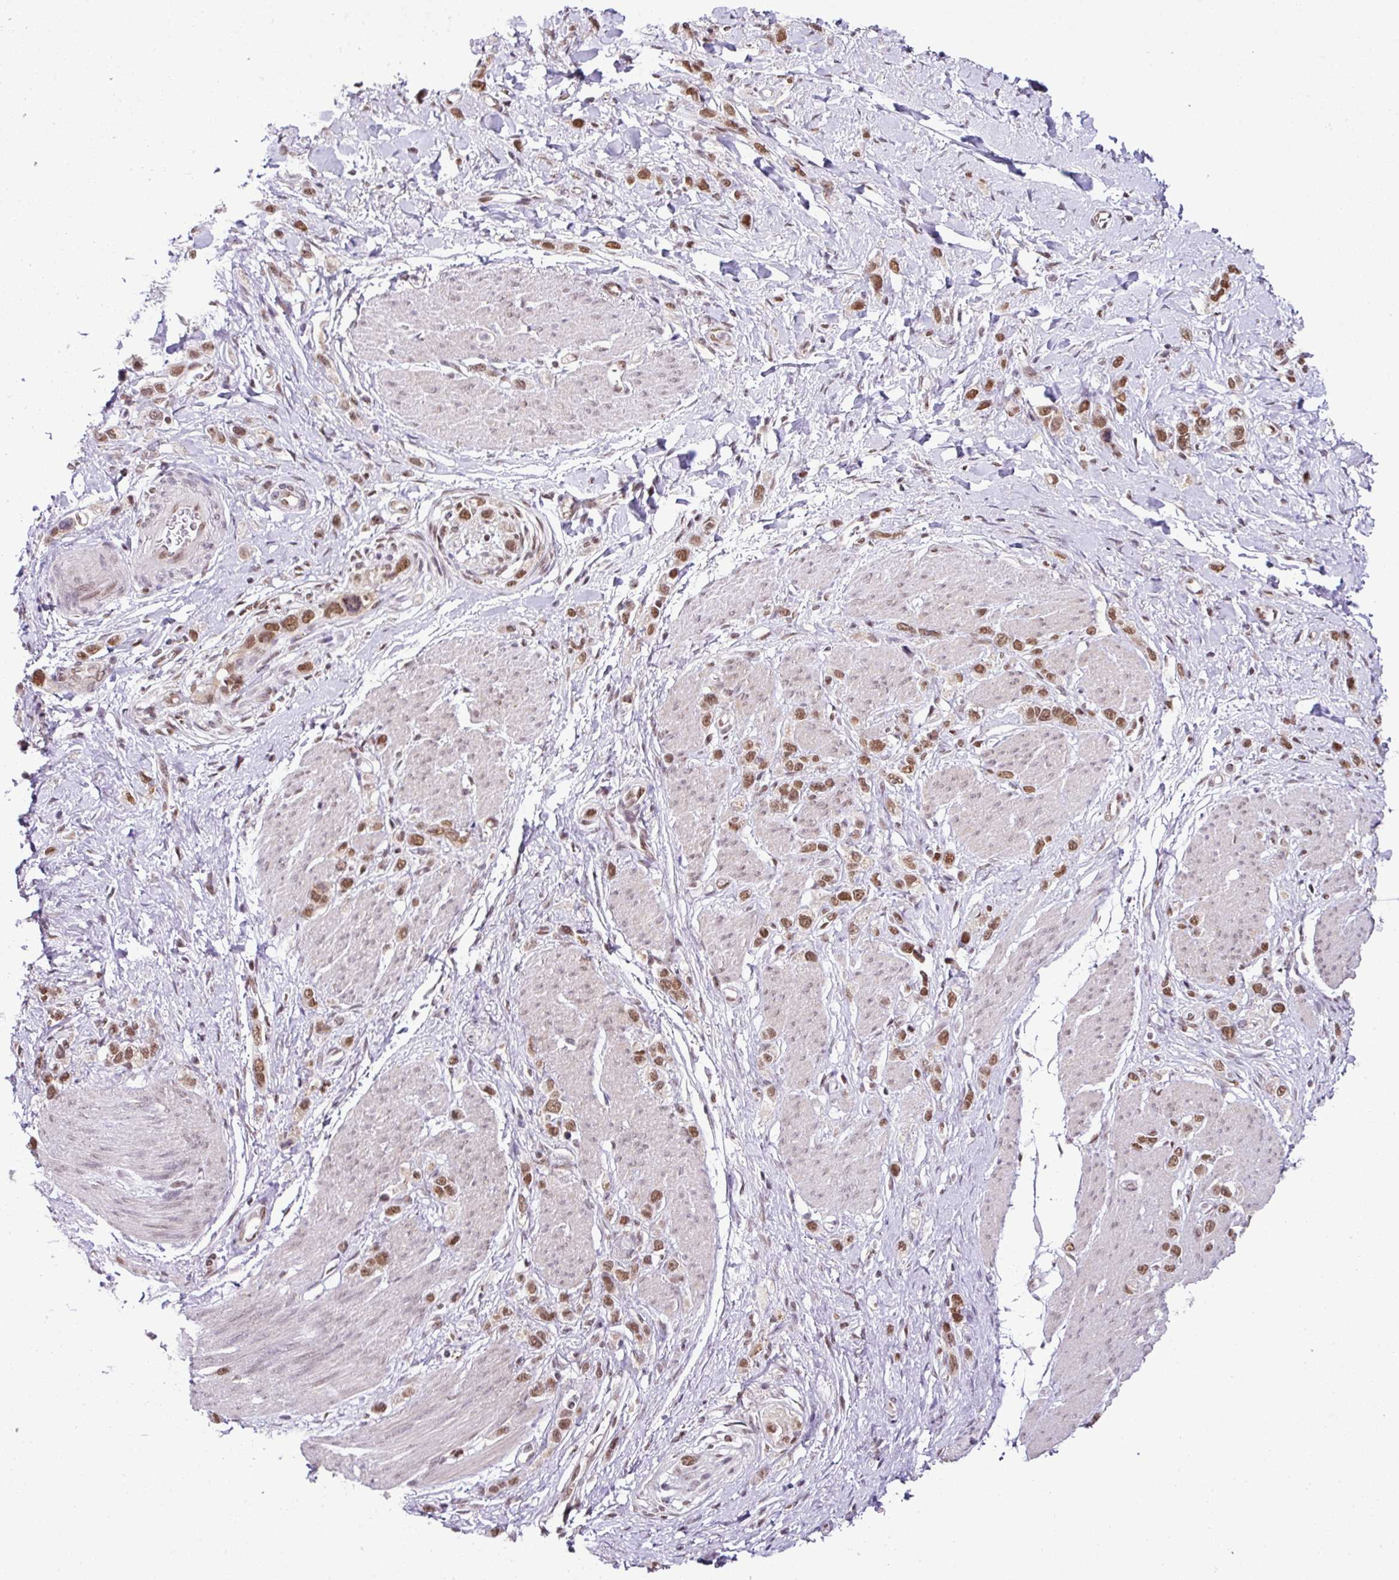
{"staining": {"intensity": "moderate", "quantity": ">75%", "location": "nuclear"}, "tissue": "stomach cancer", "cell_type": "Tumor cells", "image_type": "cancer", "snomed": [{"axis": "morphology", "description": "Adenocarcinoma, NOS"}, {"axis": "topography", "description": "Stomach"}], "caption": "Brown immunohistochemical staining in stomach cancer (adenocarcinoma) shows moderate nuclear positivity in about >75% of tumor cells.", "gene": "PGAP4", "patient": {"sex": "female", "age": 65}}